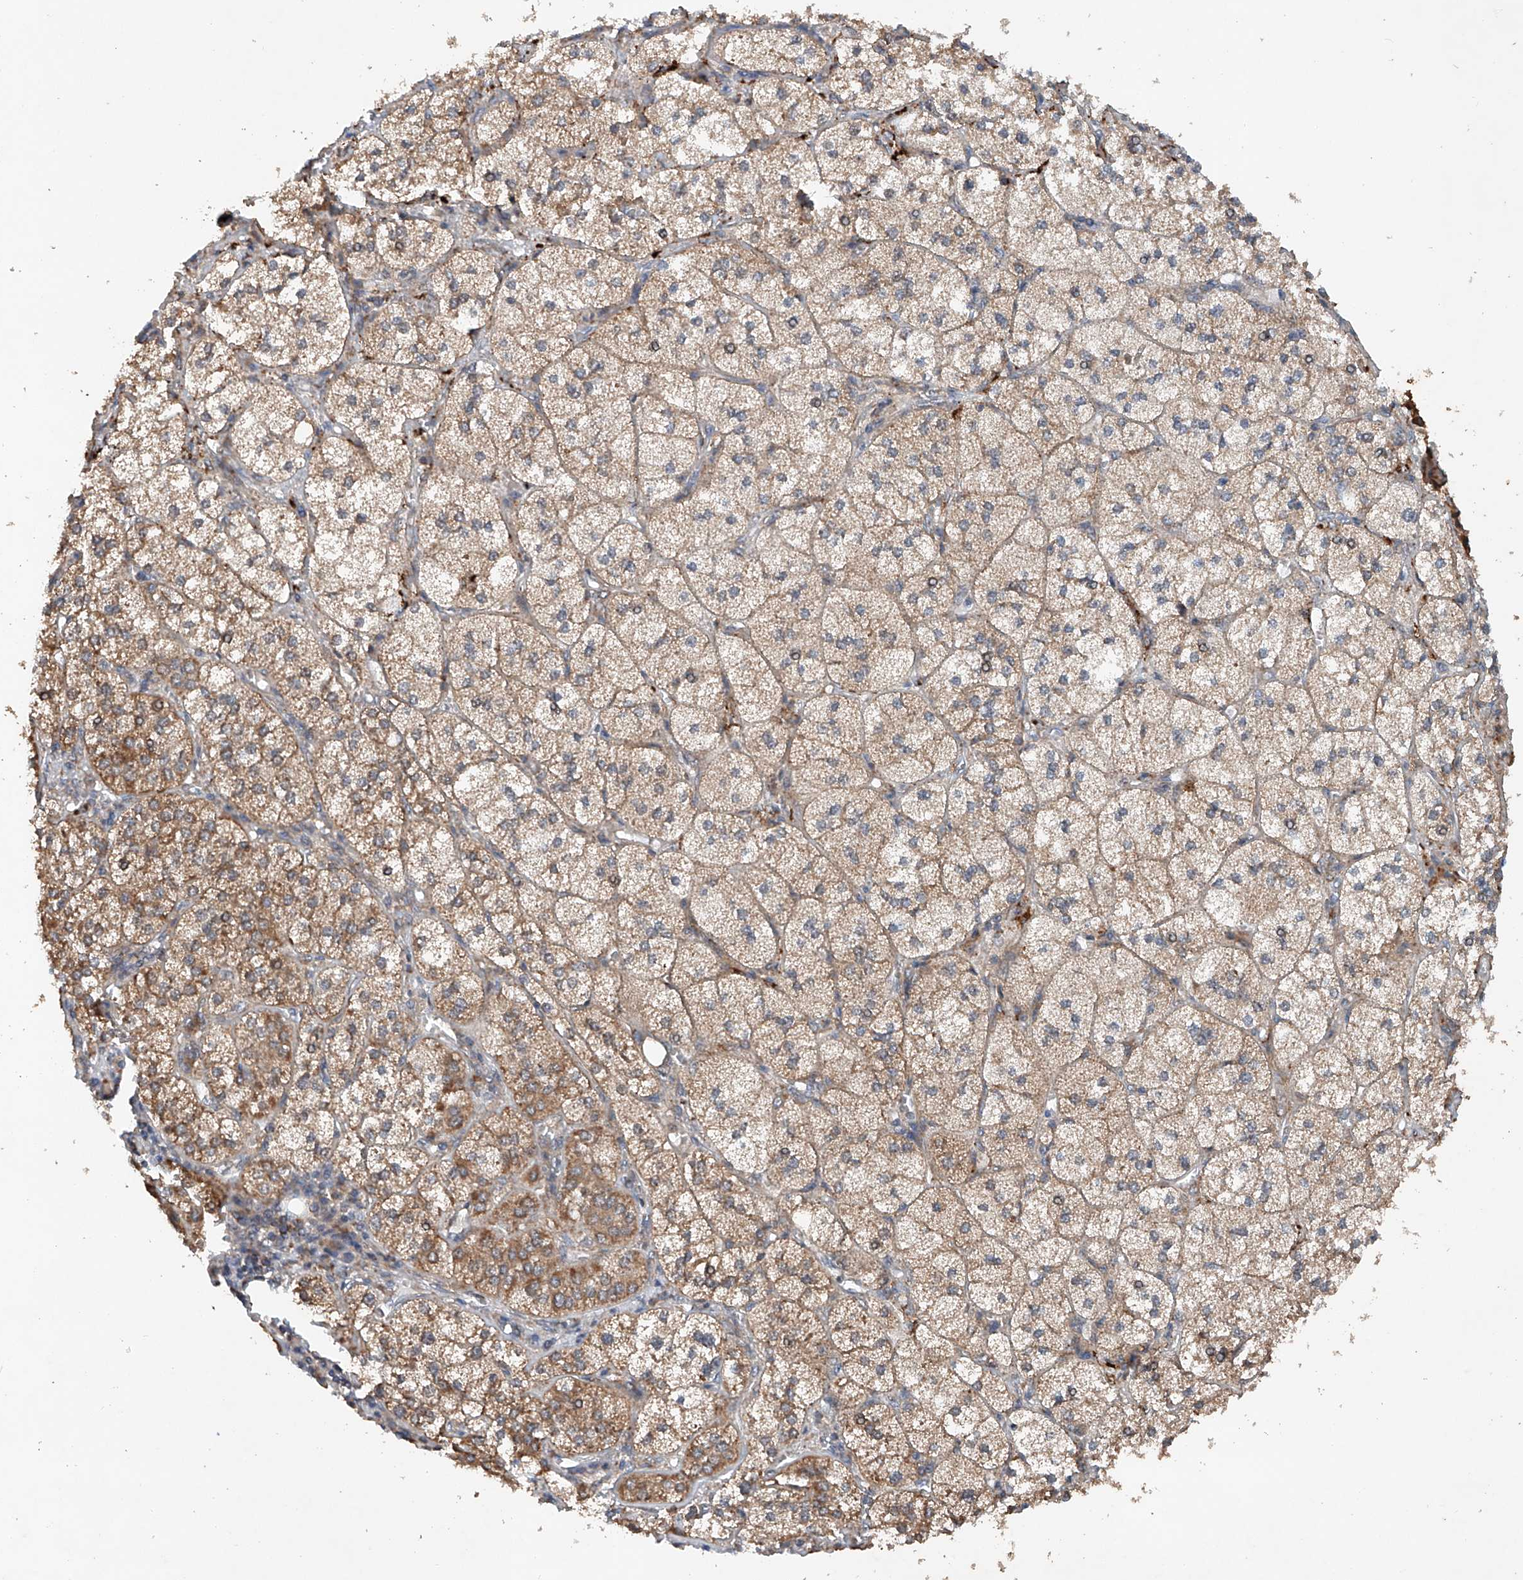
{"staining": {"intensity": "strong", "quantity": ">75%", "location": "cytoplasmic/membranous"}, "tissue": "adrenal gland", "cell_type": "Glandular cells", "image_type": "normal", "snomed": [{"axis": "morphology", "description": "Normal tissue, NOS"}, {"axis": "topography", "description": "Adrenal gland"}], "caption": "Immunohistochemical staining of normal human adrenal gland shows high levels of strong cytoplasmic/membranous expression in about >75% of glandular cells.", "gene": "CEP85L", "patient": {"sex": "female", "age": 61}}